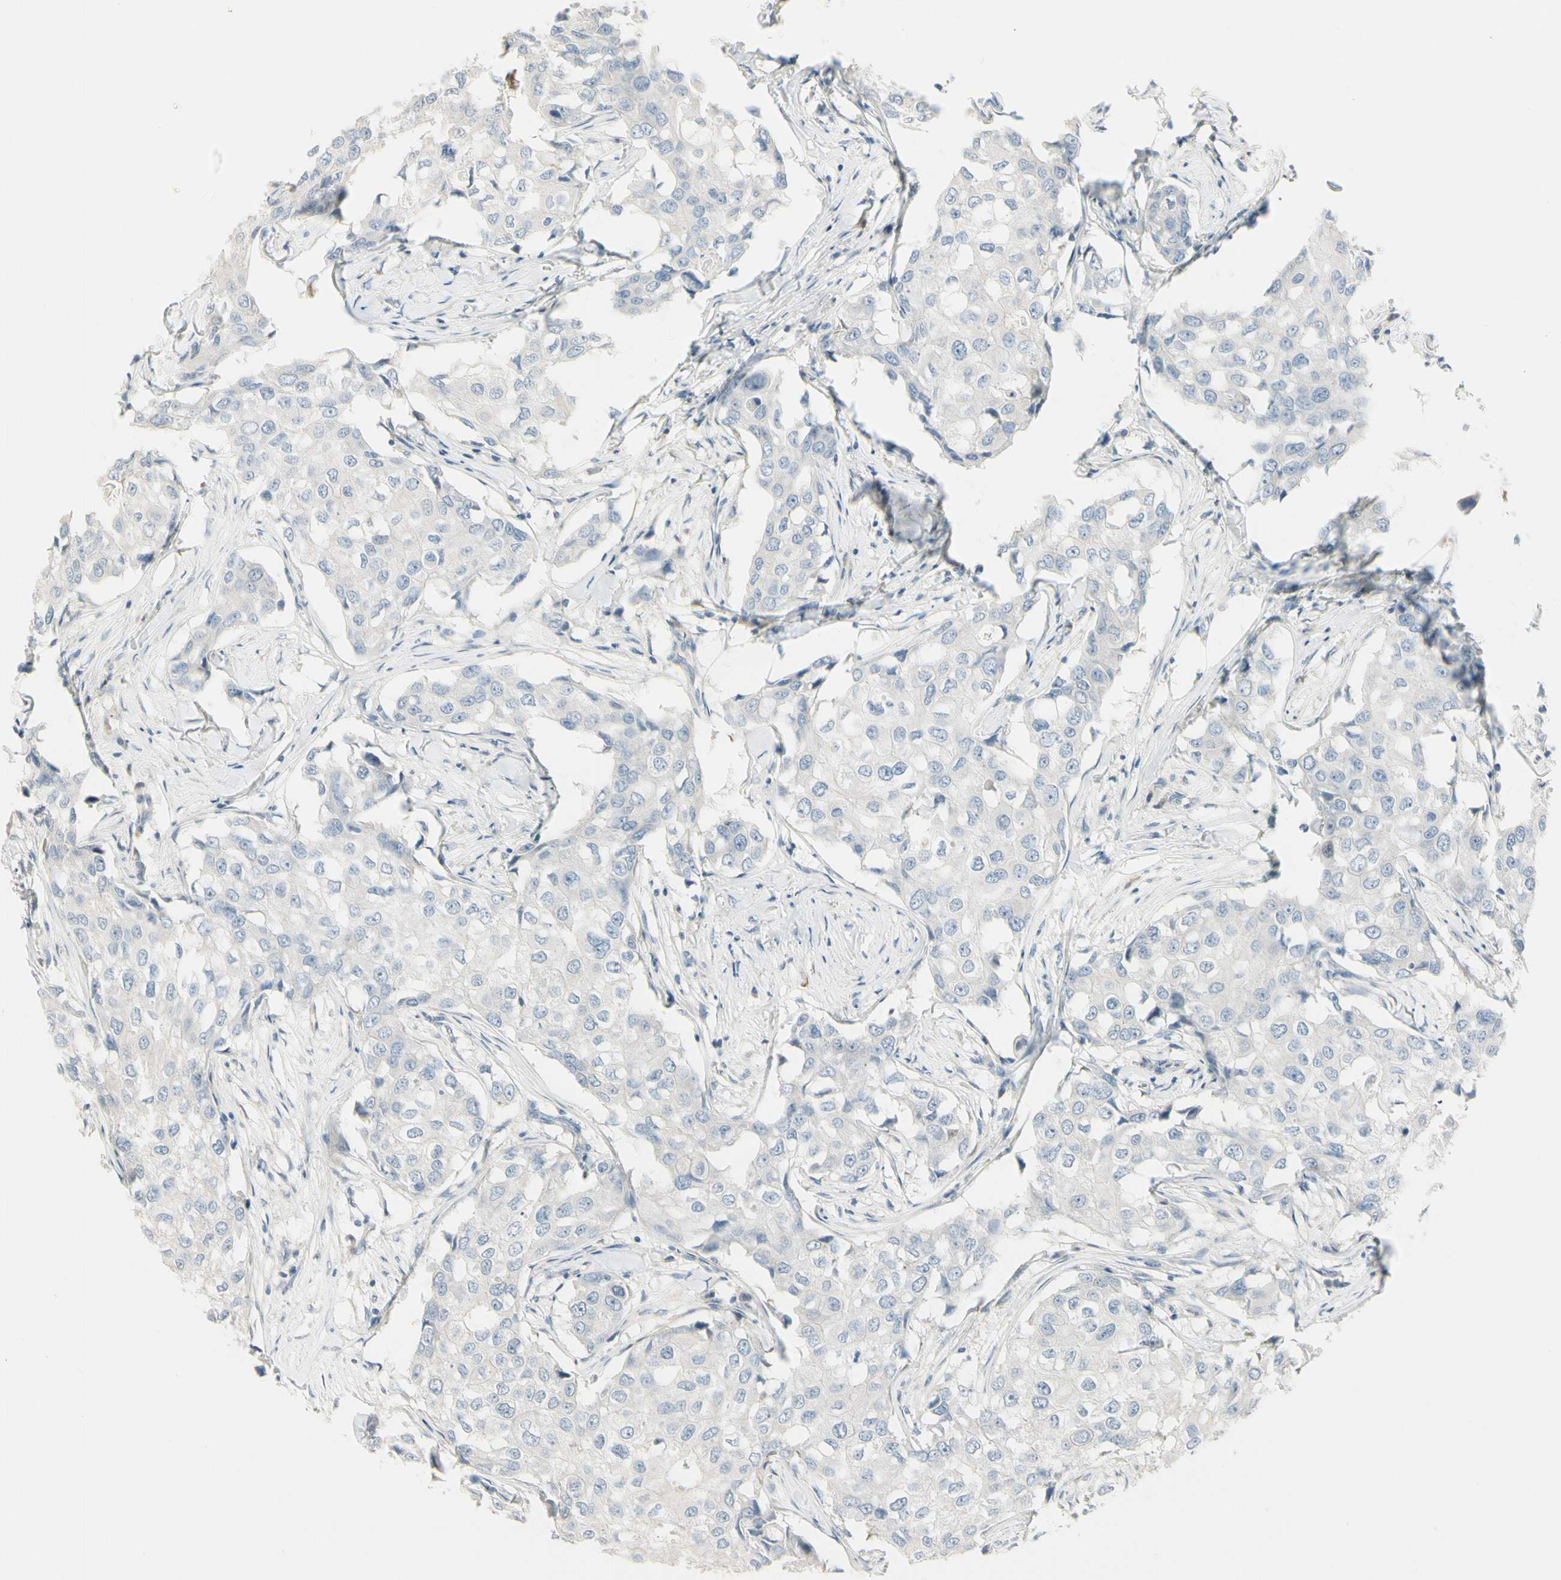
{"staining": {"intensity": "negative", "quantity": "none", "location": "none"}, "tissue": "breast cancer", "cell_type": "Tumor cells", "image_type": "cancer", "snomed": [{"axis": "morphology", "description": "Duct carcinoma"}, {"axis": "topography", "description": "Breast"}], "caption": "A high-resolution image shows immunohistochemistry staining of breast infiltrating ductal carcinoma, which shows no significant positivity in tumor cells.", "gene": "CYP2E1", "patient": {"sex": "female", "age": 27}}